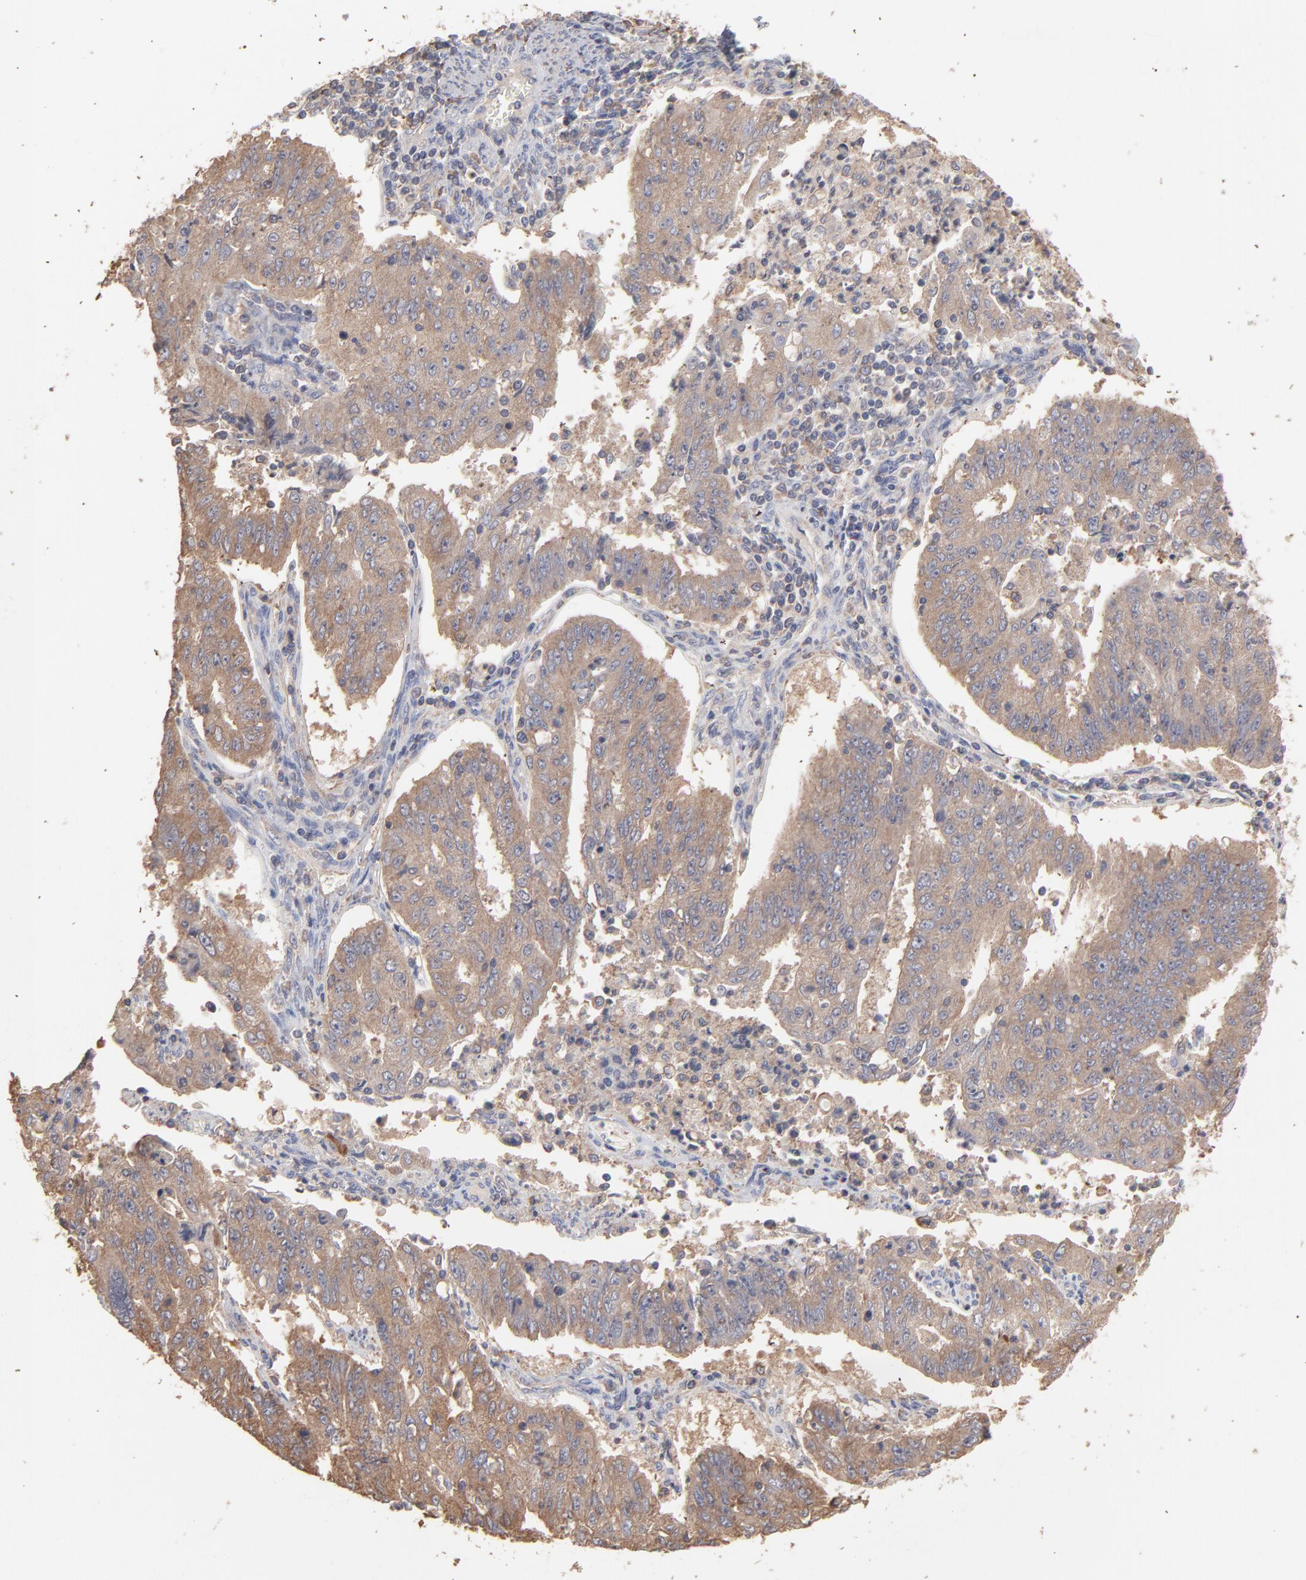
{"staining": {"intensity": "weak", "quantity": ">75%", "location": "cytoplasmic/membranous"}, "tissue": "endometrial cancer", "cell_type": "Tumor cells", "image_type": "cancer", "snomed": [{"axis": "morphology", "description": "Adenocarcinoma, NOS"}, {"axis": "topography", "description": "Endometrium"}], "caption": "Adenocarcinoma (endometrial) was stained to show a protein in brown. There is low levels of weak cytoplasmic/membranous positivity in approximately >75% of tumor cells.", "gene": "TANGO2", "patient": {"sex": "female", "age": 42}}